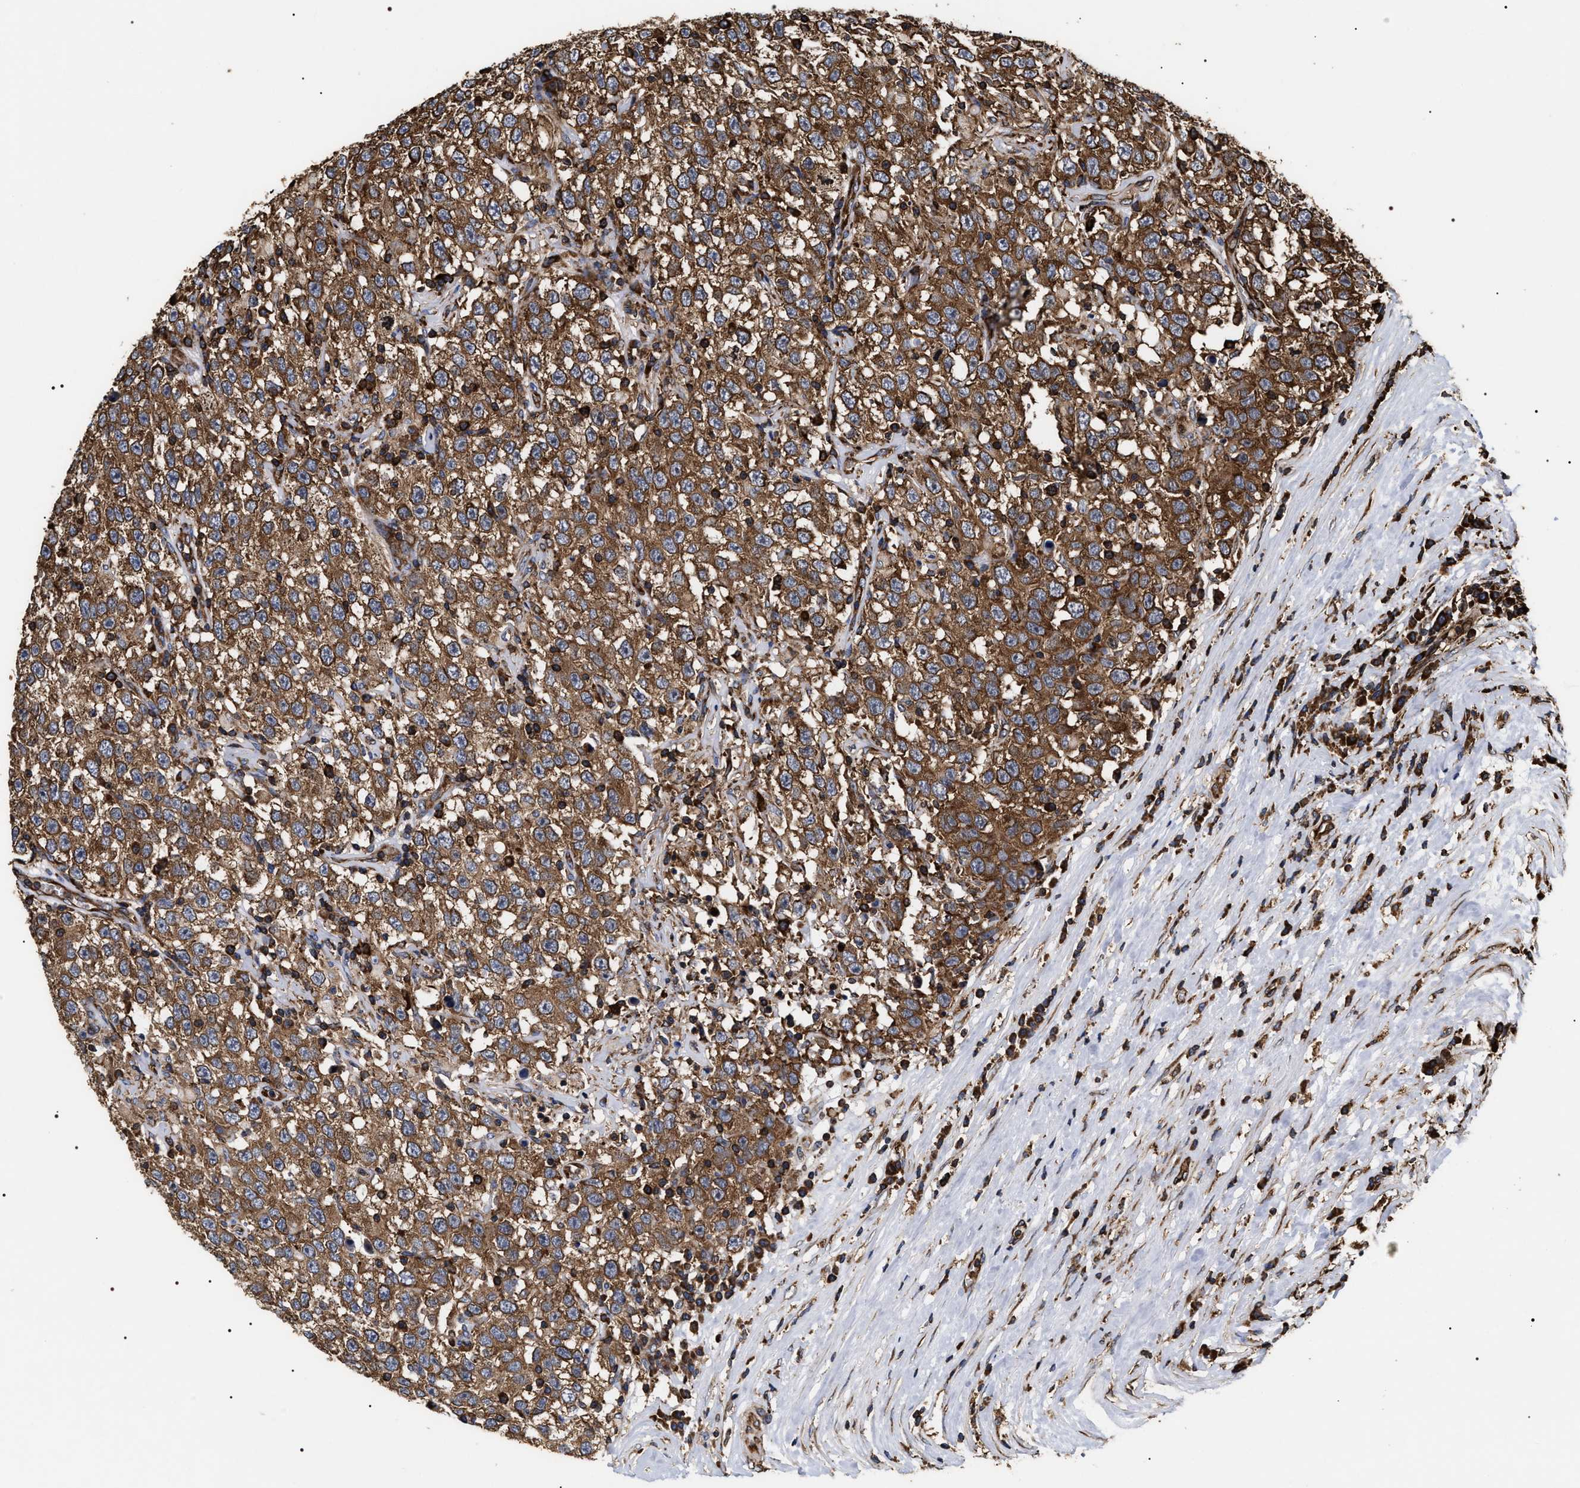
{"staining": {"intensity": "moderate", "quantity": ">75%", "location": "cytoplasmic/membranous"}, "tissue": "testis cancer", "cell_type": "Tumor cells", "image_type": "cancer", "snomed": [{"axis": "morphology", "description": "Seminoma, NOS"}, {"axis": "topography", "description": "Testis"}], "caption": "Brown immunohistochemical staining in seminoma (testis) shows moderate cytoplasmic/membranous positivity in about >75% of tumor cells.", "gene": "SERBP1", "patient": {"sex": "male", "age": 41}}